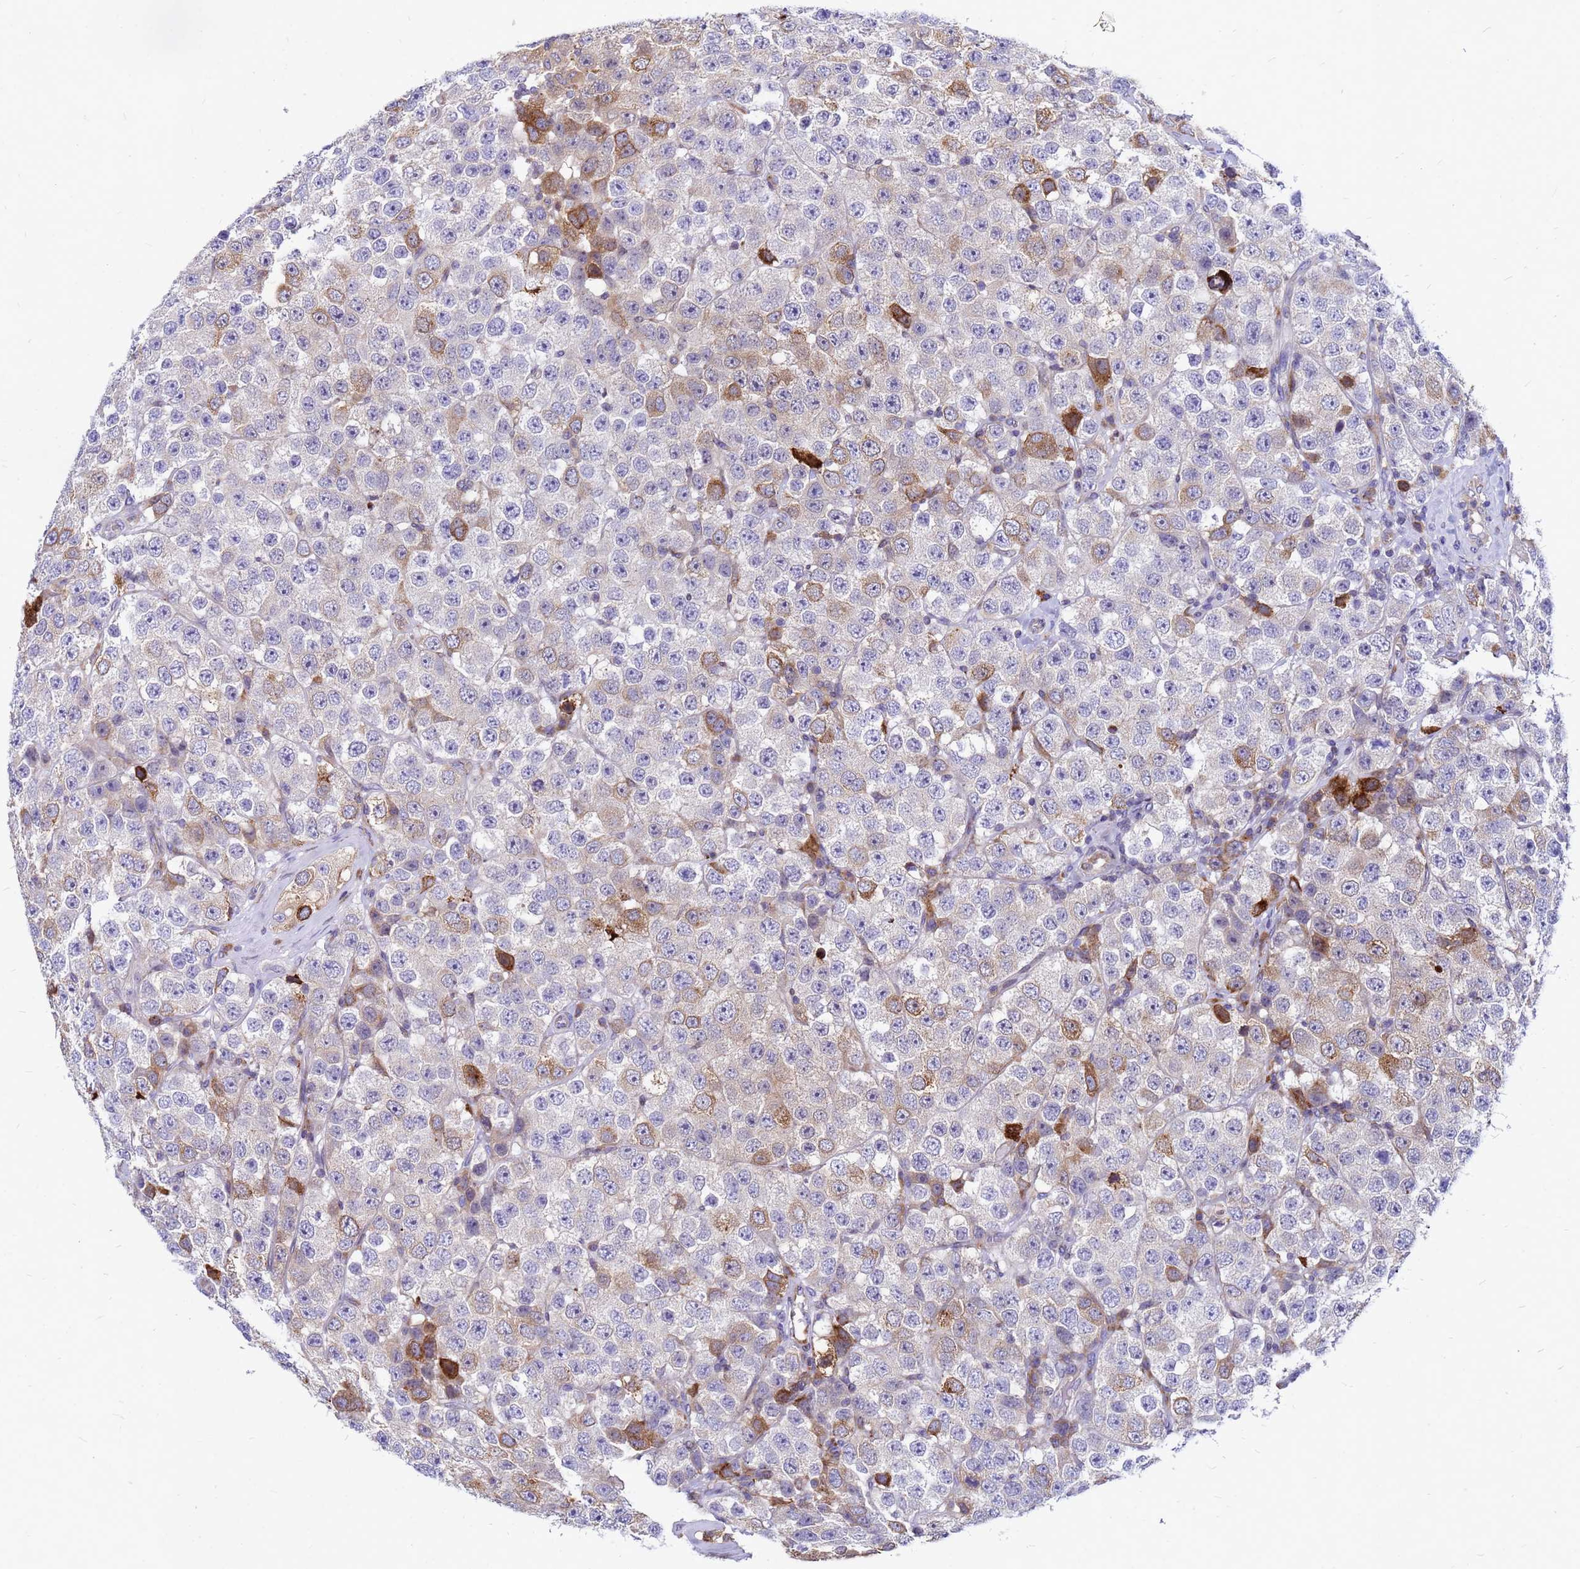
{"staining": {"intensity": "moderate", "quantity": "<25%", "location": "cytoplasmic/membranous"}, "tissue": "testis cancer", "cell_type": "Tumor cells", "image_type": "cancer", "snomed": [{"axis": "morphology", "description": "Seminoma, NOS"}, {"axis": "topography", "description": "Testis"}], "caption": "Immunohistochemical staining of human testis seminoma shows low levels of moderate cytoplasmic/membranous expression in about <25% of tumor cells.", "gene": "FHIP1A", "patient": {"sex": "male", "age": 28}}